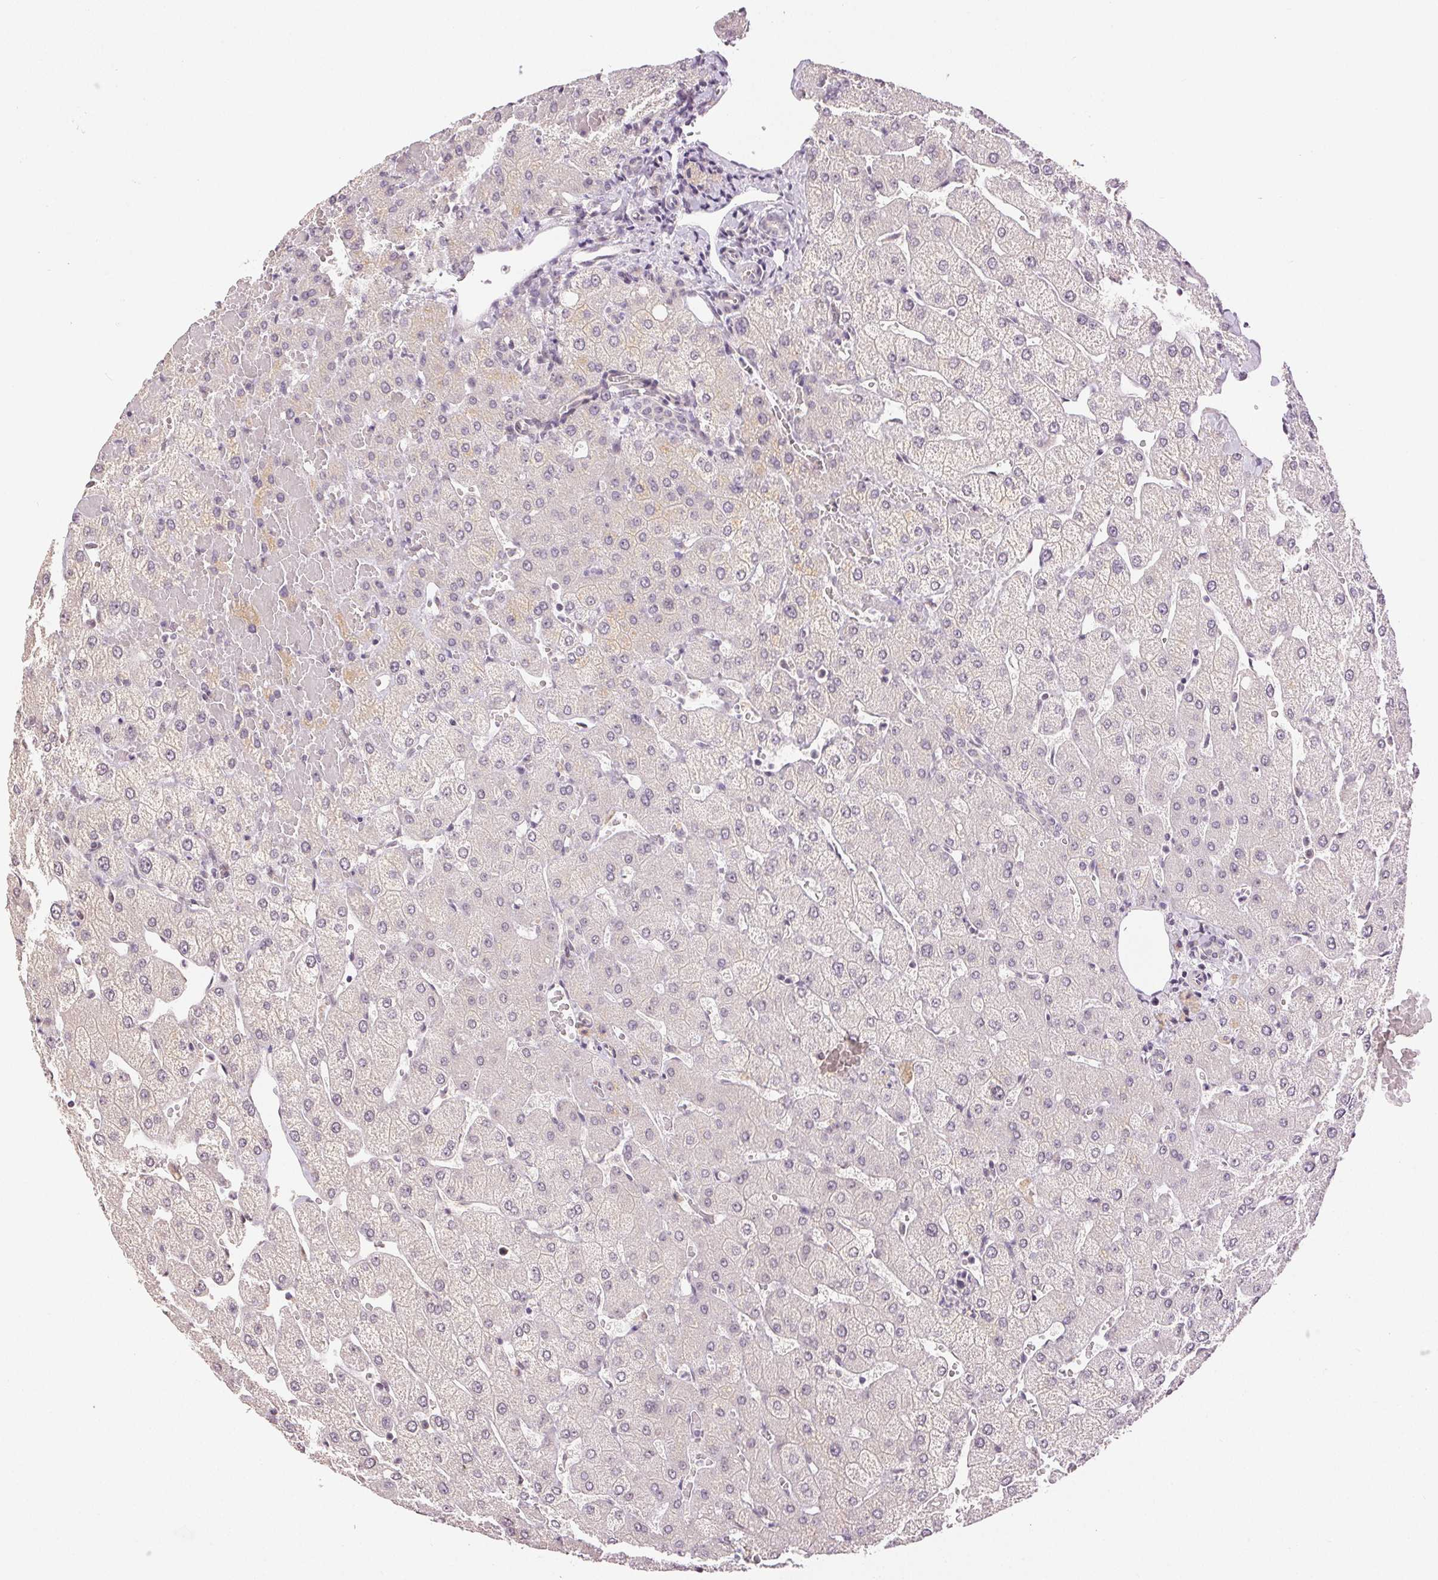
{"staining": {"intensity": "negative", "quantity": "none", "location": "none"}, "tissue": "liver", "cell_type": "Cholangiocytes", "image_type": "normal", "snomed": [{"axis": "morphology", "description": "Normal tissue, NOS"}, {"axis": "topography", "description": "Liver"}], "caption": "Immunohistochemistry (IHC) photomicrograph of unremarkable liver: liver stained with DAB reveals no significant protein expression in cholangiocytes.", "gene": "PLCB1", "patient": {"sex": "female", "age": 54}}